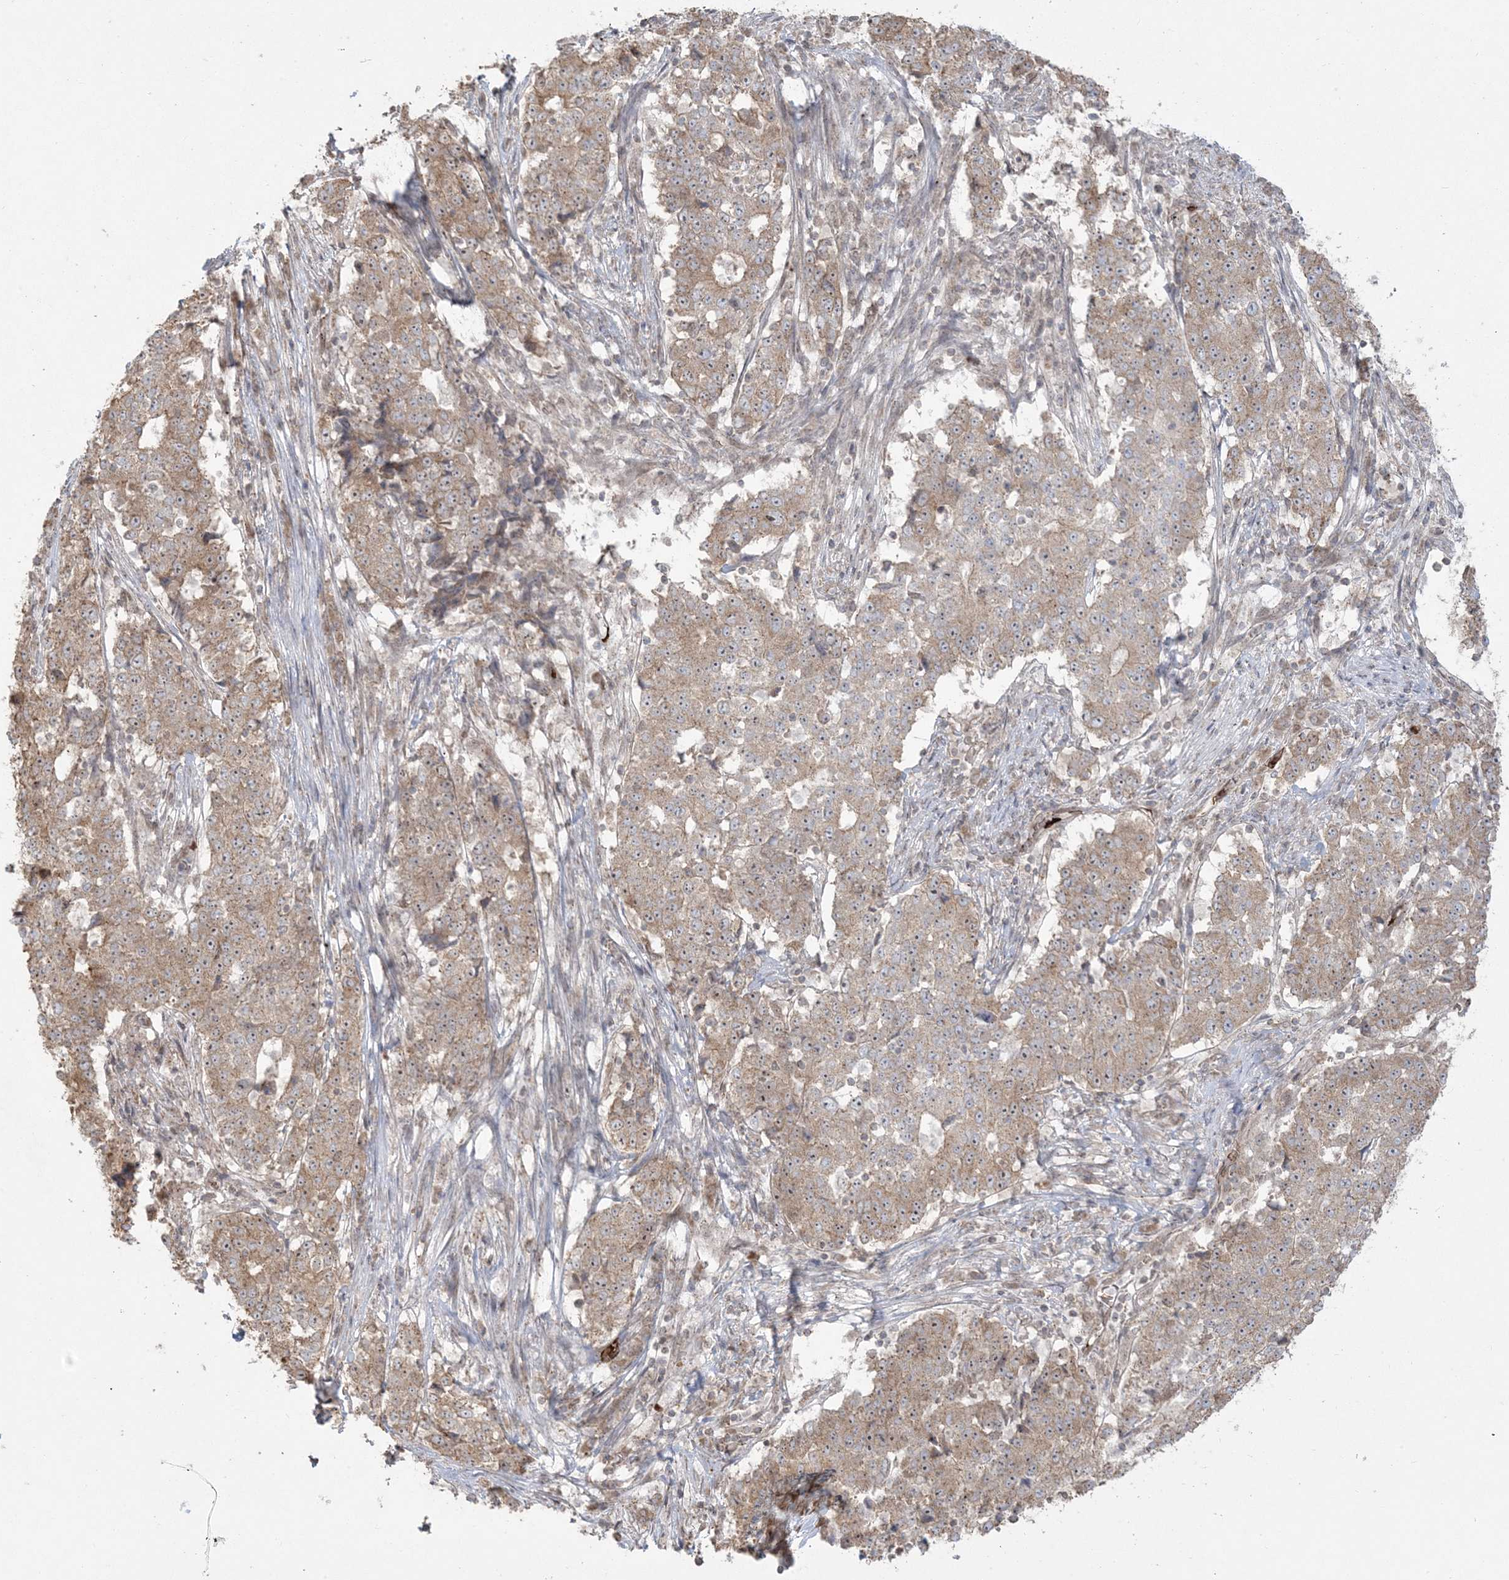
{"staining": {"intensity": "weak", "quantity": ">75%", "location": "cytoplasmic/membranous"}, "tissue": "stomach cancer", "cell_type": "Tumor cells", "image_type": "cancer", "snomed": [{"axis": "morphology", "description": "Adenocarcinoma, NOS"}, {"axis": "topography", "description": "Stomach"}], "caption": "Stomach cancer (adenocarcinoma) was stained to show a protein in brown. There is low levels of weak cytoplasmic/membranous expression in about >75% of tumor cells.", "gene": "ABCF3", "patient": {"sex": "male", "age": 59}}